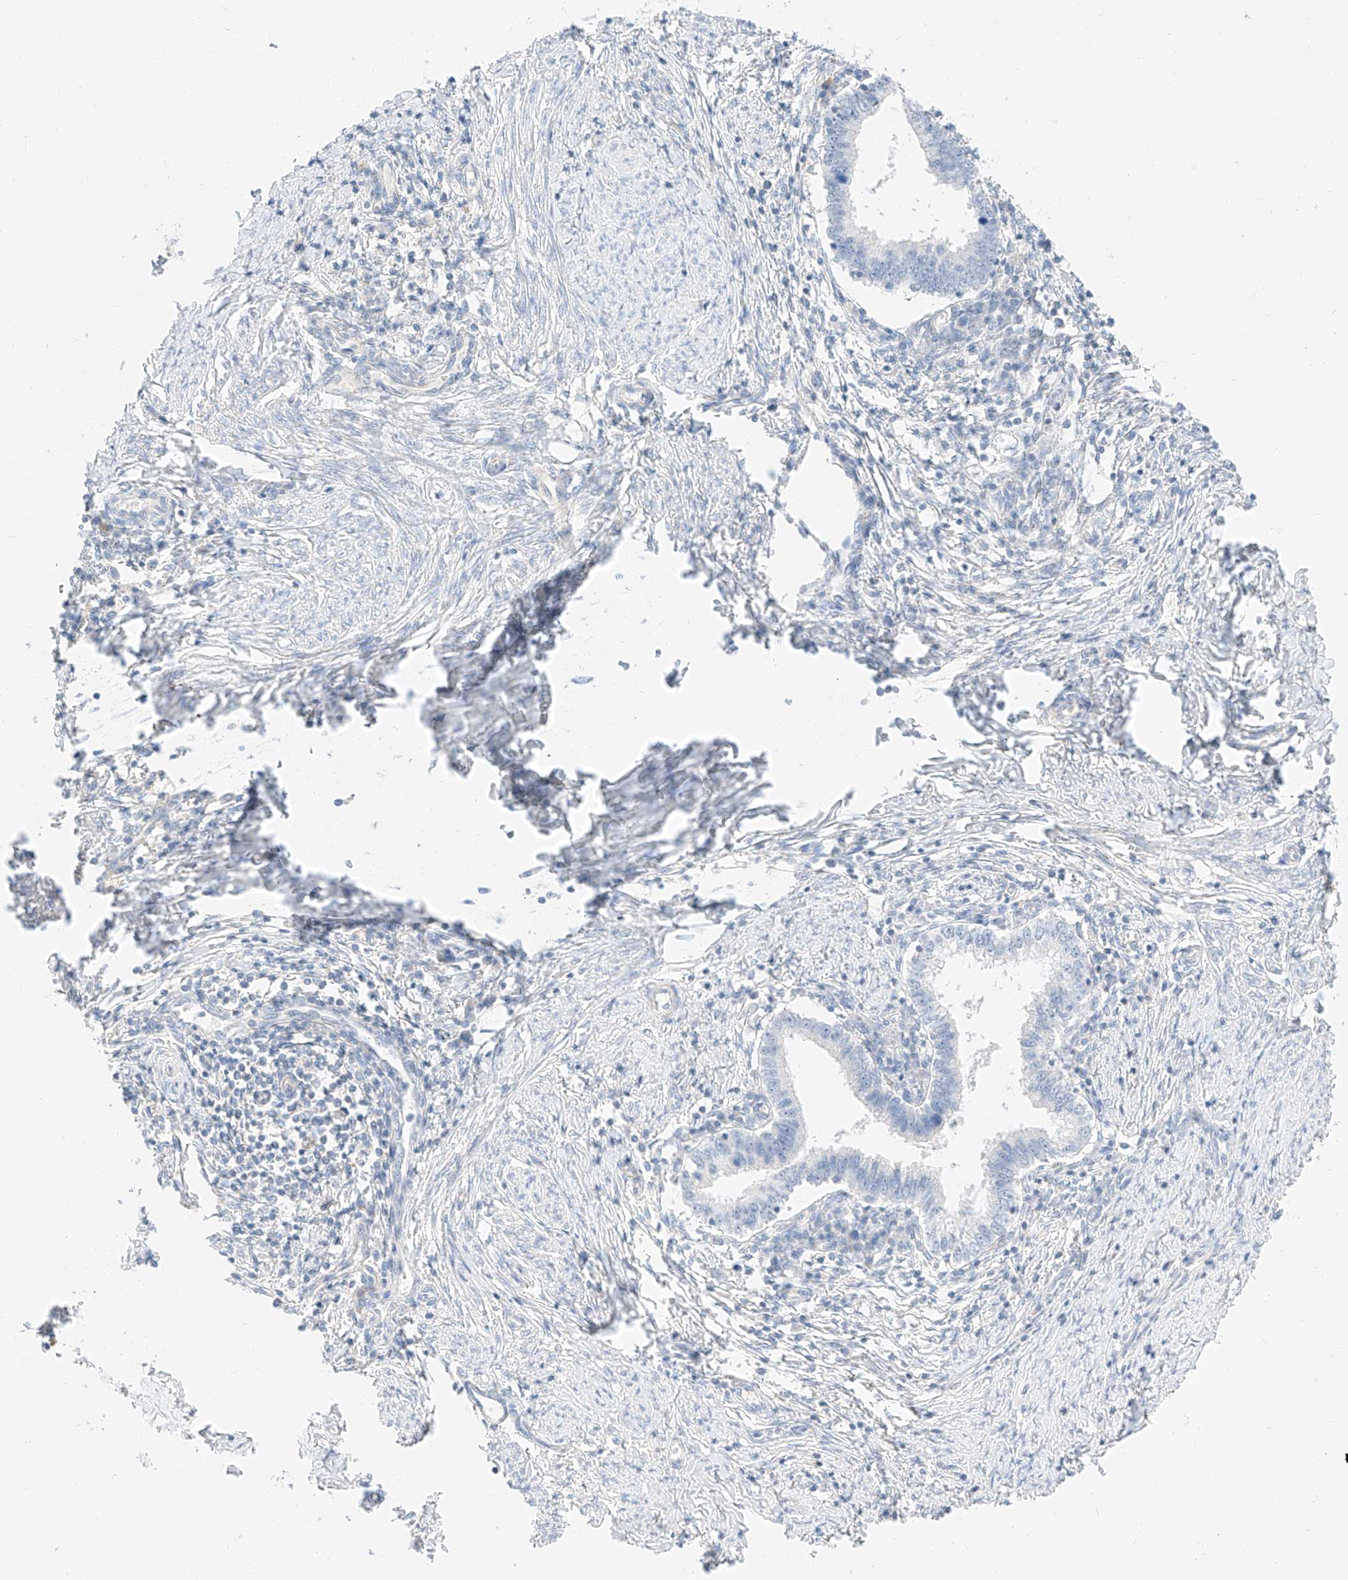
{"staining": {"intensity": "negative", "quantity": "none", "location": "none"}, "tissue": "cervical cancer", "cell_type": "Tumor cells", "image_type": "cancer", "snomed": [{"axis": "morphology", "description": "Adenocarcinoma, NOS"}, {"axis": "topography", "description": "Cervix"}], "caption": "Tumor cells are negative for protein expression in human cervical cancer (adenocarcinoma).", "gene": "CDCP2", "patient": {"sex": "female", "age": 36}}